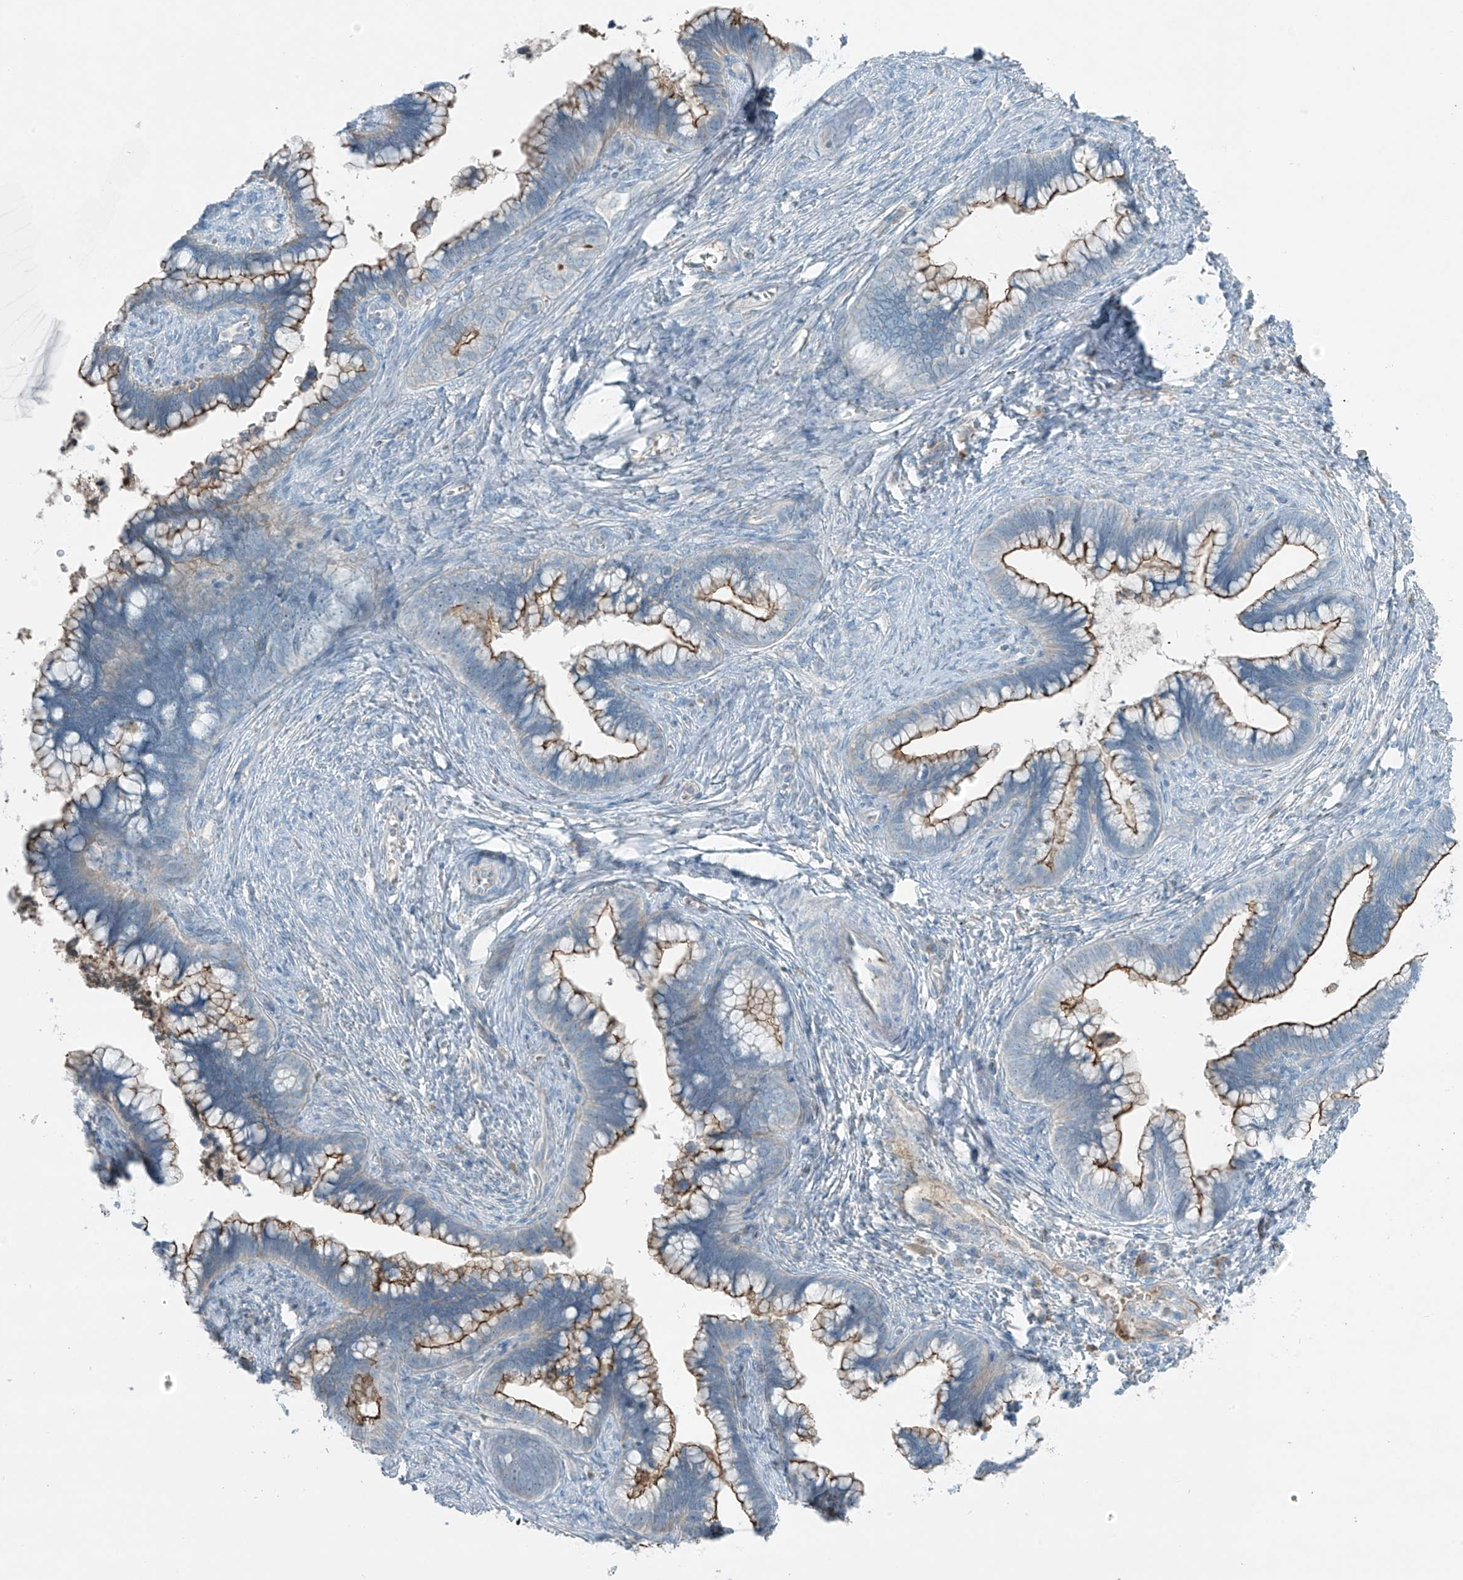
{"staining": {"intensity": "strong", "quantity": "25%-75%", "location": "cytoplasmic/membranous"}, "tissue": "cervical cancer", "cell_type": "Tumor cells", "image_type": "cancer", "snomed": [{"axis": "morphology", "description": "Adenocarcinoma, NOS"}, {"axis": "topography", "description": "Cervix"}], "caption": "Human cervical cancer stained with a protein marker exhibits strong staining in tumor cells.", "gene": "FAM131C", "patient": {"sex": "female", "age": 44}}